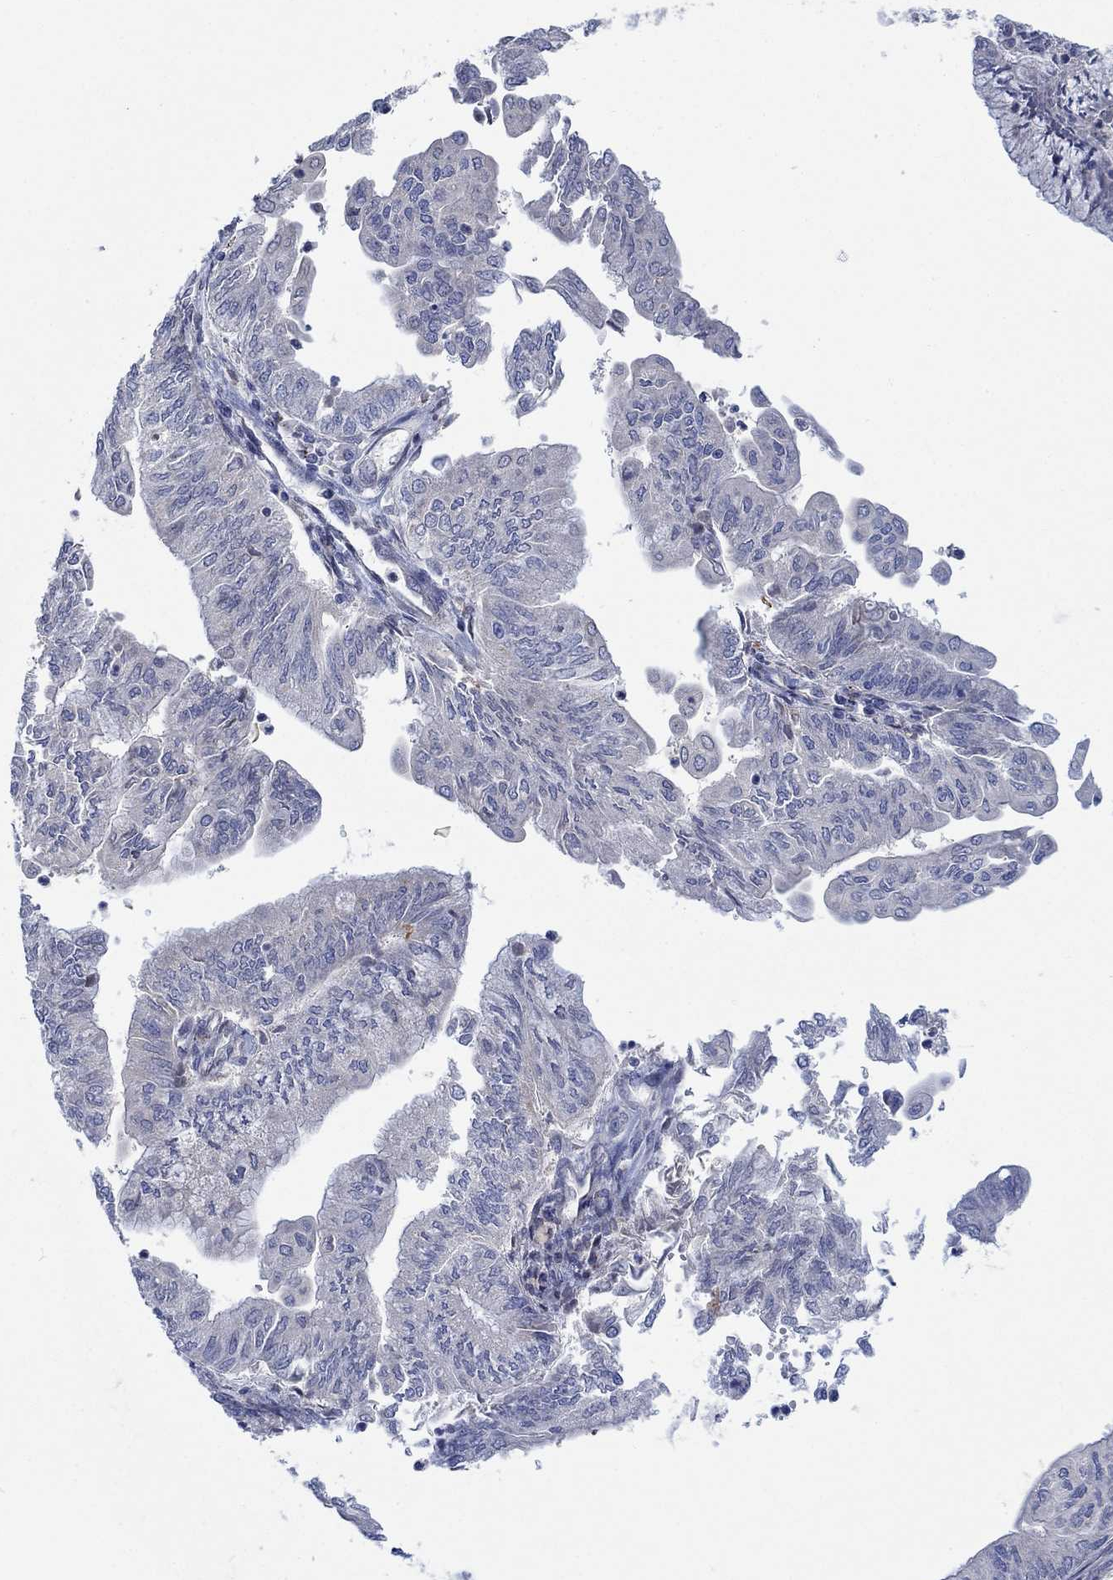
{"staining": {"intensity": "negative", "quantity": "none", "location": "none"}, "tissue": "endometrial cancer", "cell_type": "Tumor cells", "image_type": "cancer", "snomed": [{"axis": "morphology", "description": "Adenocarcinoma, NOS"}, {"axis": "topography", "description": "Endometrium"}], "caption": "This is an immunohistochemistry micrograph of human endometrial adenocarcinoma. There is no staining in tumor cells.", "gene": "CAMK1D", "patient": {"sex": "female", "age": 59}}